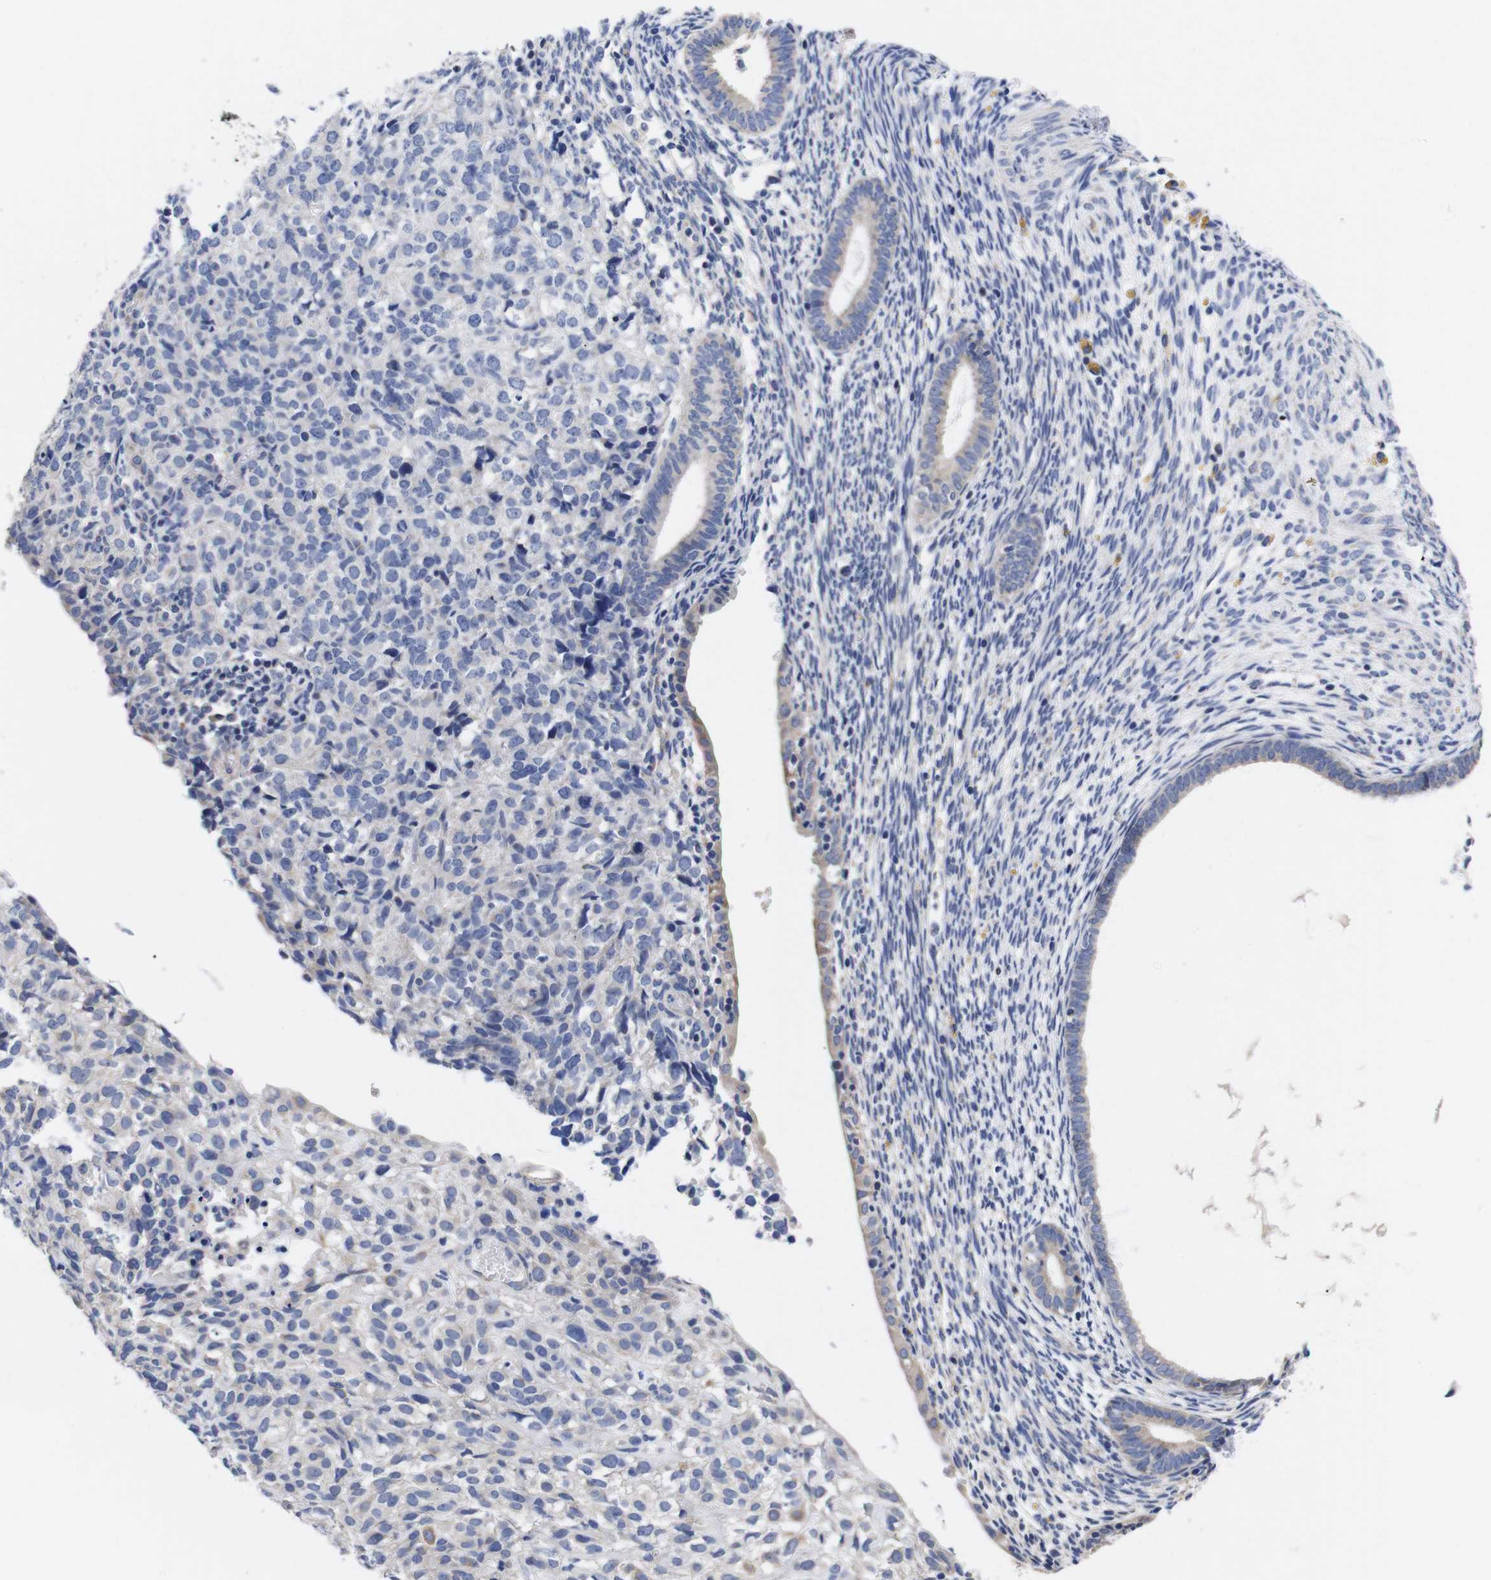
{"staining": {"intensity": "negative", "quantity": "none", "location": "none"}, "tissue": "endometrium", "cell_type": "Cells in endometrial stroma", "image_type": "normal", "snomed": [{"axis": "morphology", "description": "Normal tissue, NOS"}, {"axis": "morphology", "description": "Adenocarcinoma, NOS"}, {"axis": "topography", "description": "Endometrium"}, {"axis": "topography", "description": "Ovary"}], "caption": "An image of endometrium stained for a protein exhibits no brown staining in cells in endometrial stroma. The staining is performed using DAB (3,3'-diaminobenzidine) brown chromogen with nuclei counter-stained in using hematoxylin.", "gene": "OPN3", "patient": {"sex": "female", "age": 68}}